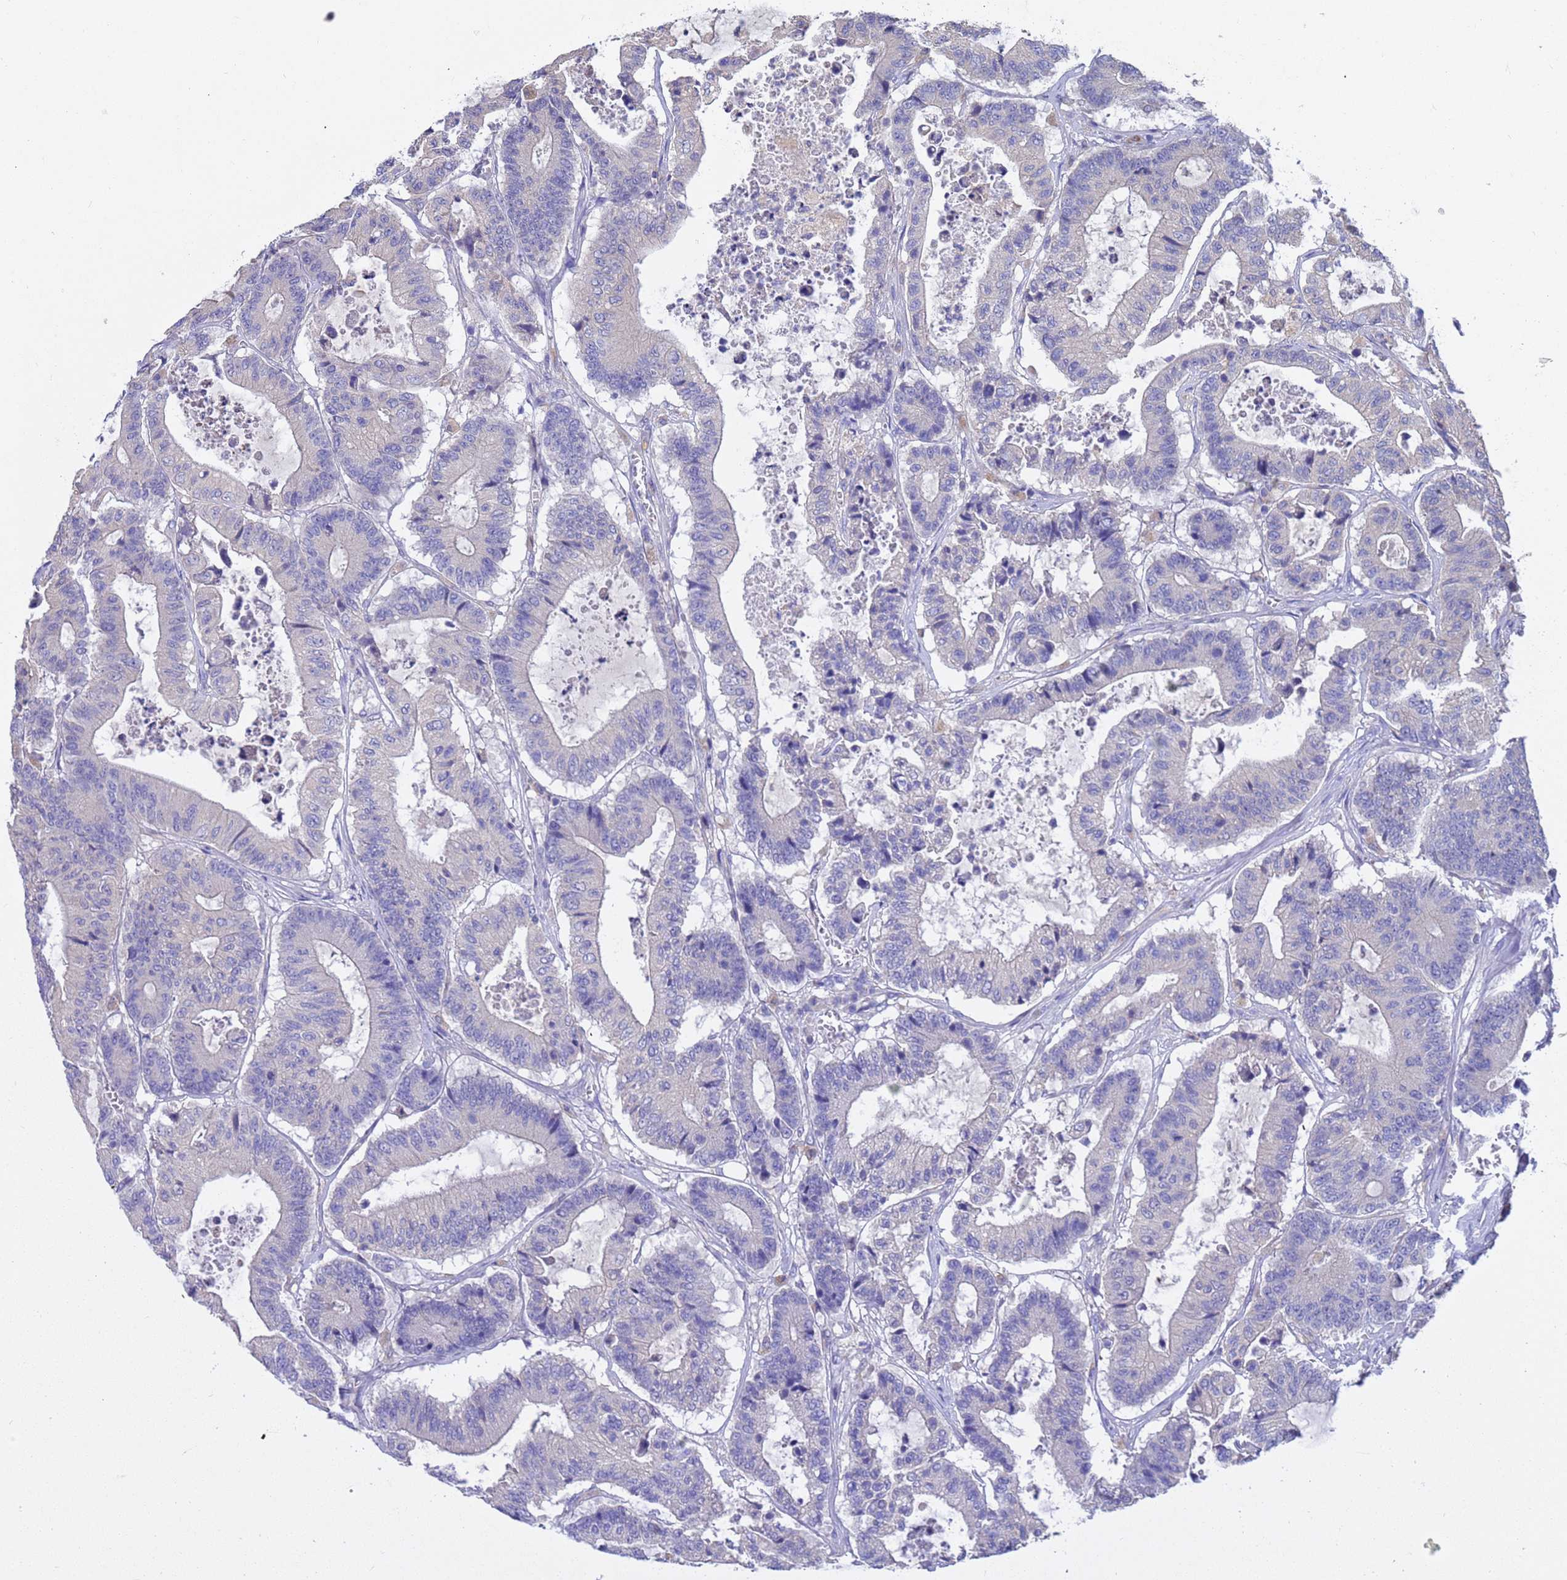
{"staining": {"intensity": "negative", "quantity": "none", "location": "none"}, "tissue": "colorectal cancer", "cell_type": "Tumor cells", "image_type": "cancer", "snomed": [{"axis": "morphology", "description": "Adenocarcinoma, NOS"}, {"axis": "topography", "description": "Colon"}], "caption": "Tumor cells are negative for brown protein staining in colorectal adenocarcinoma. The staining is performed using DAB brown chromogen with nuclei counter-stained in using hematoxylin.", "gene": "SRL", "patient": {"sex": "female", "age": 84}}